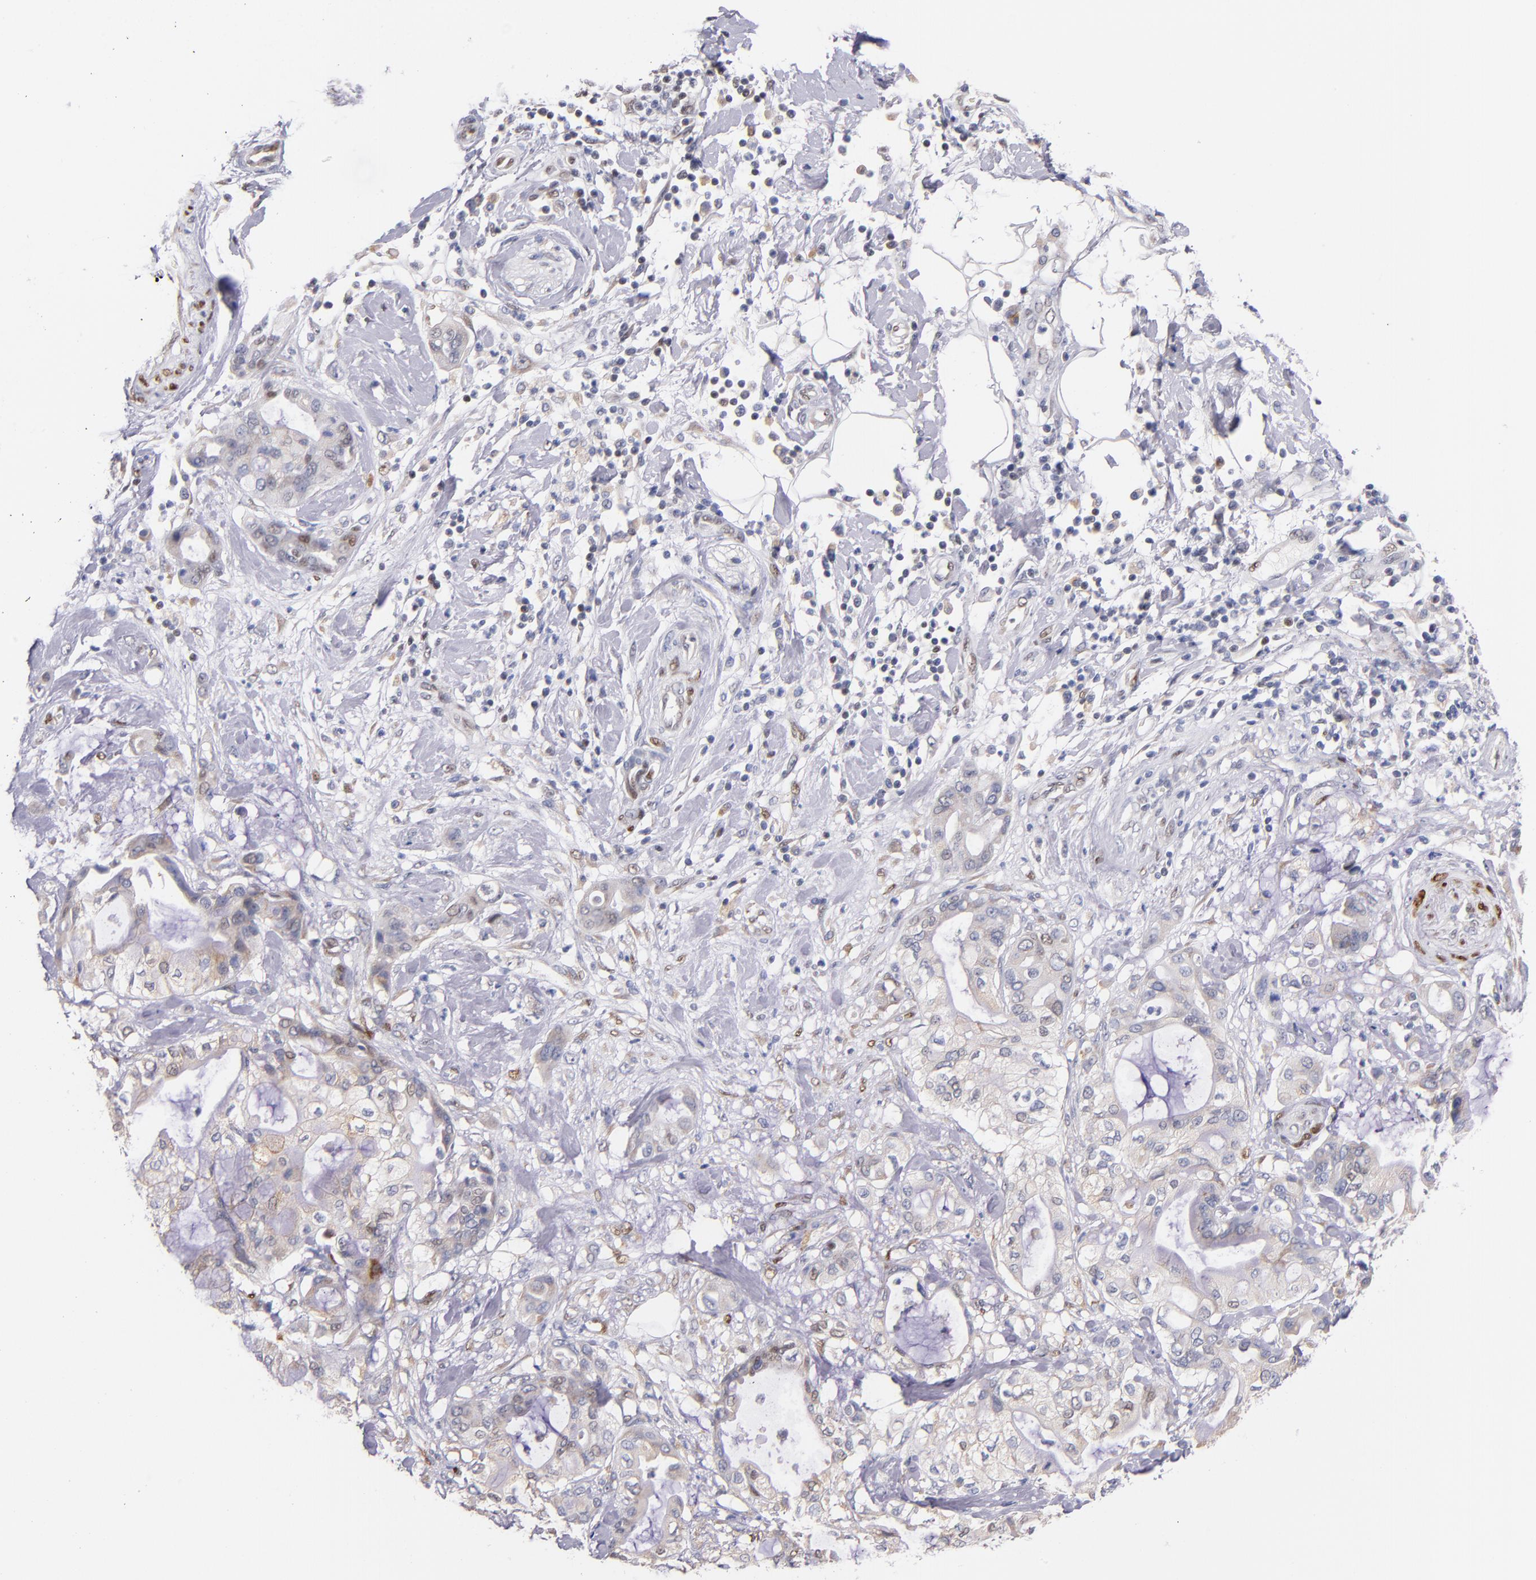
{"staining": {"intensity": "negative", "quantity": "none", "location": "none"}, "tissue": "pancreatic cancer", "cell_type": "Tumor cells", "image_type": "cancer", "snomed": [{"axis": "morphology", "description": "Adenocarcinoma, NOS"}, {"axis": "morphology", "description": "Adenocarcinoma, metastatic, NOS"}, {"axis": "topography", "description": "Lymph node"}, {"axis": "topography", "description": "Pancreas"}, {"axis": "topography", "description": "Duodenum"}], "caption": "Immunohistochemistry of pancreatic cancer (metastatic adenocarcinoma) demonstrates no expression in tumor cells.", "gene": "SRF", "patient": {"sex": "female", "age": 64}}